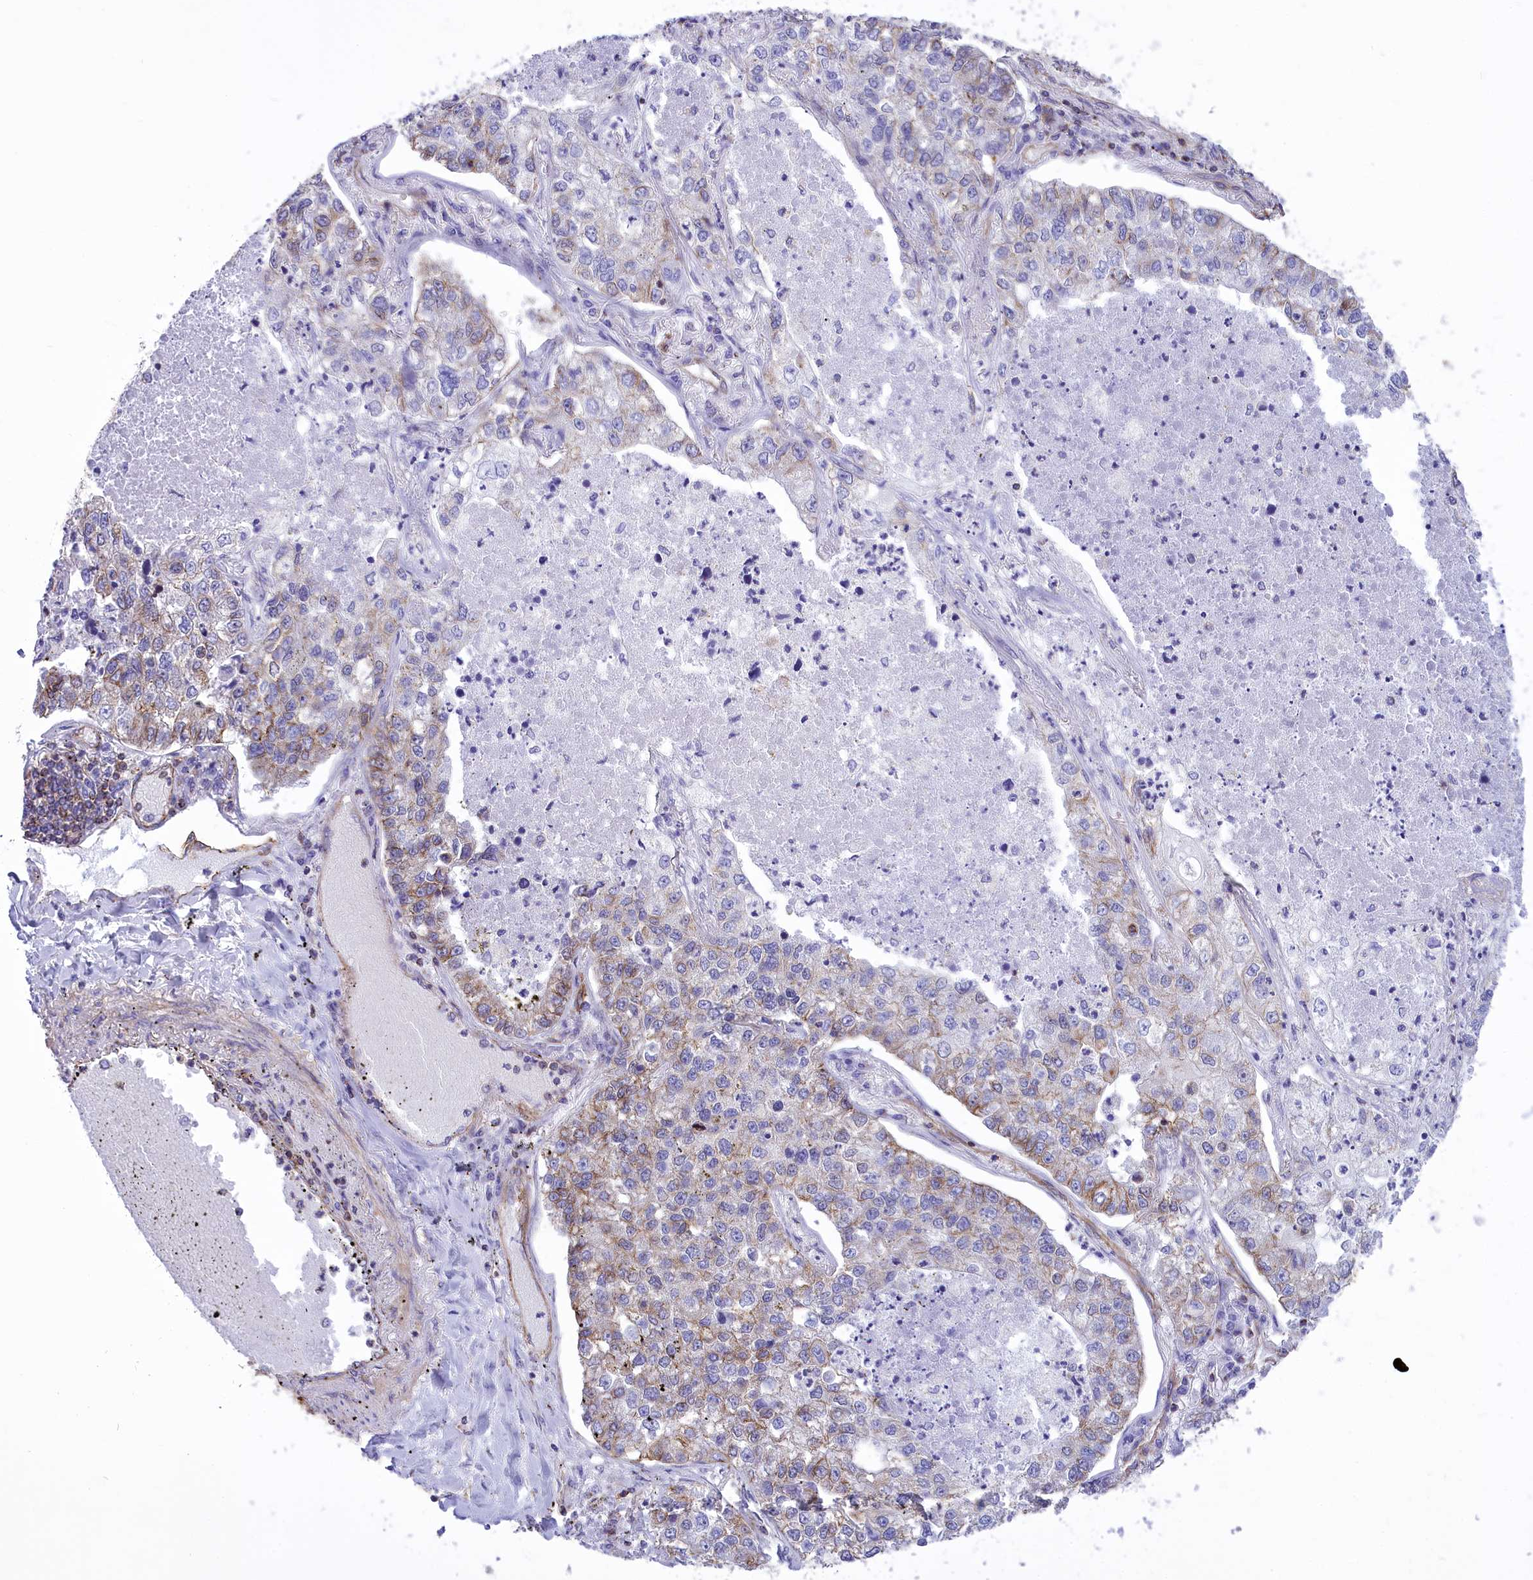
{"staining": {"intensity": "moderate", "quantity": "<25%", "location": "cytoplasmic/membranous"}, "tissue": "lung cancer", "cell_type": "Tumor cells", "image_type": "cancer", "snomed": [{"axis": "morphology", "description": "Adenocarcinoma, NOS"}, {"axis": "topography", "description": "Lung"}], "caption": "Moderate cytoplasmic/membranous expression is appreciated in about <25% of tumor cells in adenocarcinoma (lung).", "gene": "SEPTIN9", "patient": {"sex": "male", "age": 49}}